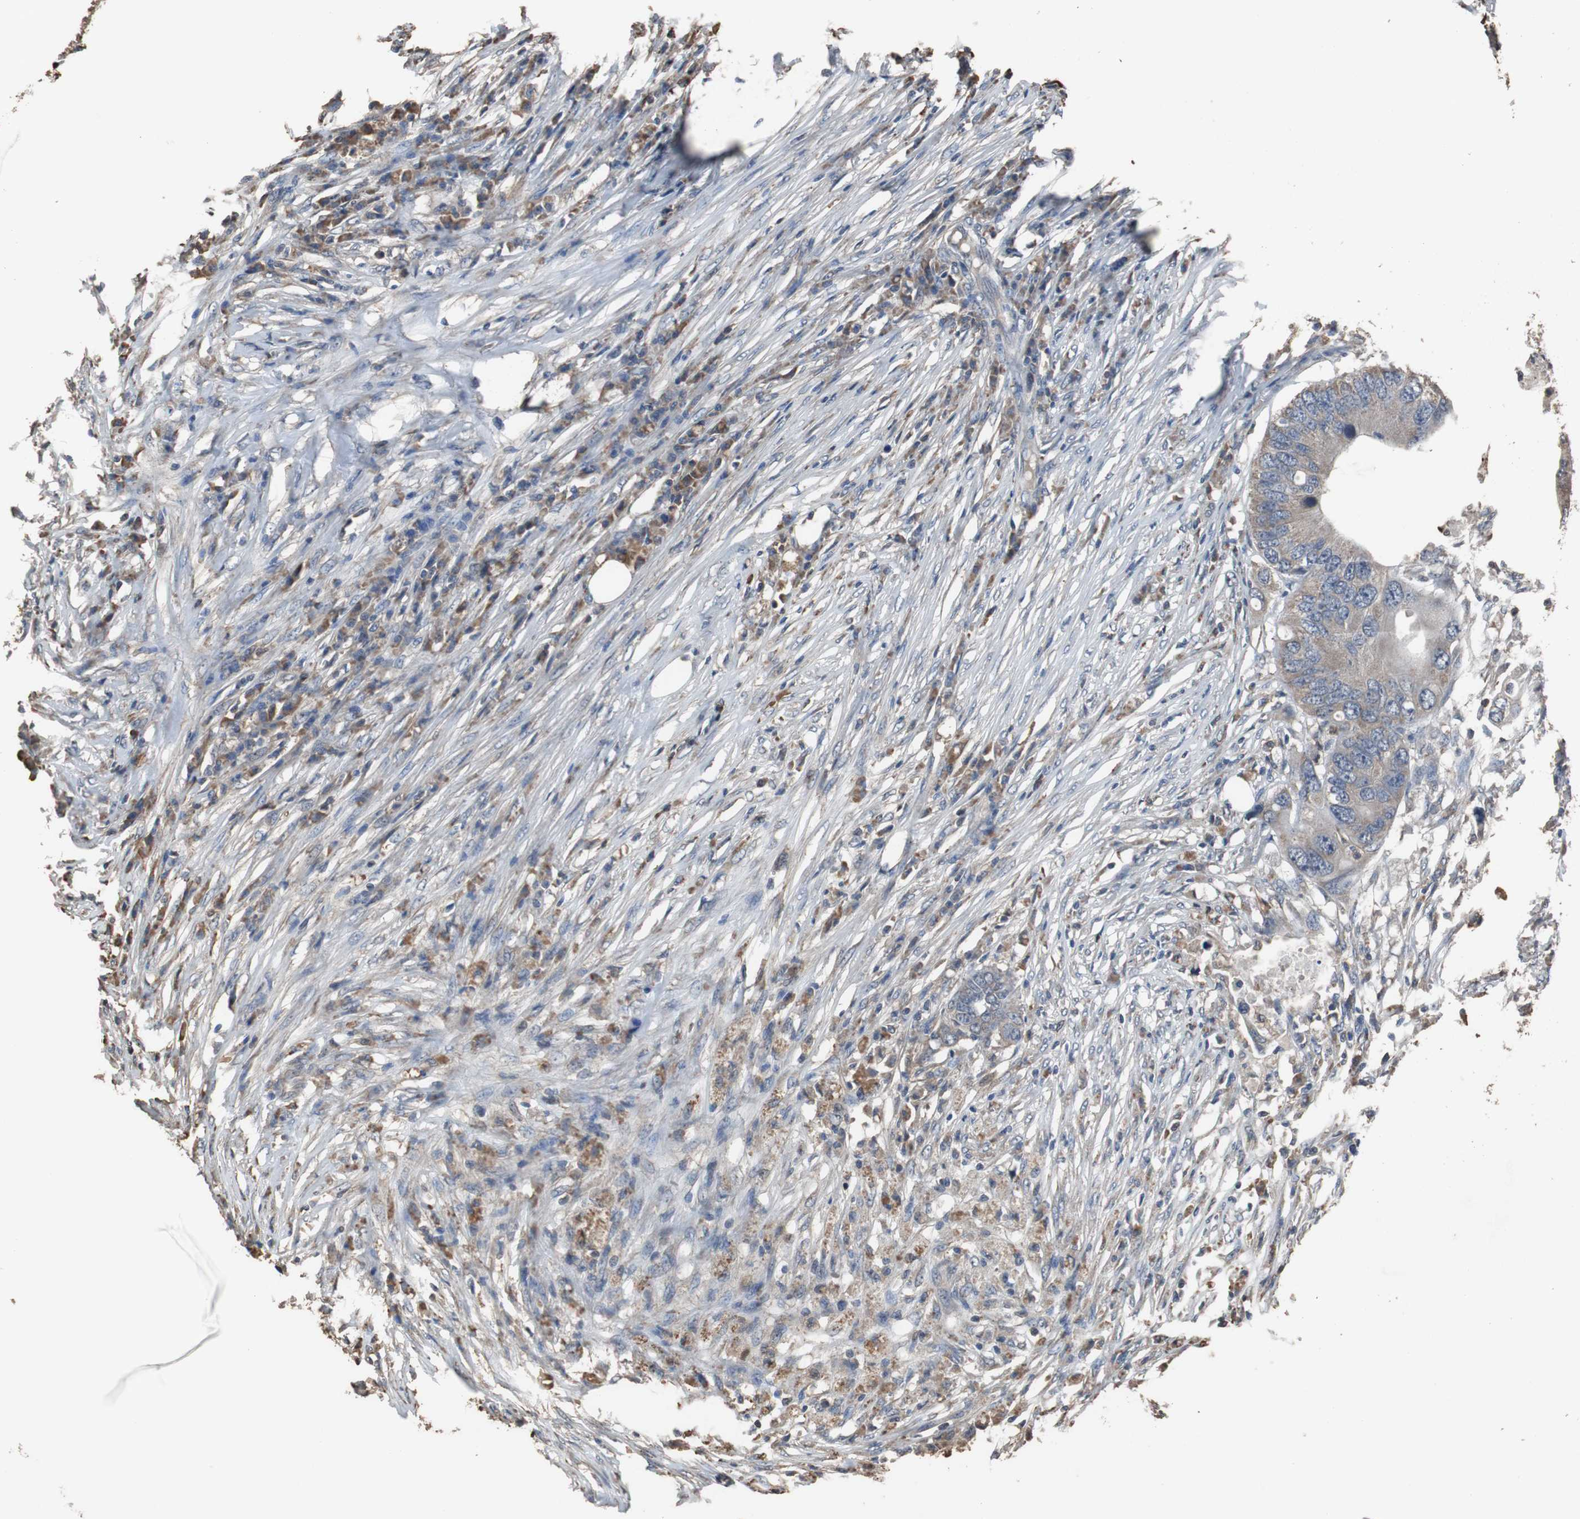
{"staining": {"intensity": "weak", "quantity": ">75%", "location": "cytoplasmic/membranous"}, "tissue": "colorectal cancer", "cell_type": "Tumor cells", "image_type": "cancer", "snomed": [{"axis": "morphology", "description": "Adenocarcinoma, NOS"}, {"axis": "topography", "description": "Colon"}], "caption": "IHC image of human colorectal cancer stained for a protein (brown), which demonstrates low levels of weak cytoplasmic/membranous staining in about >75% of tumor cells.", "gene": "SCIMP", "patient": {"sex": "male", "age": 71}}